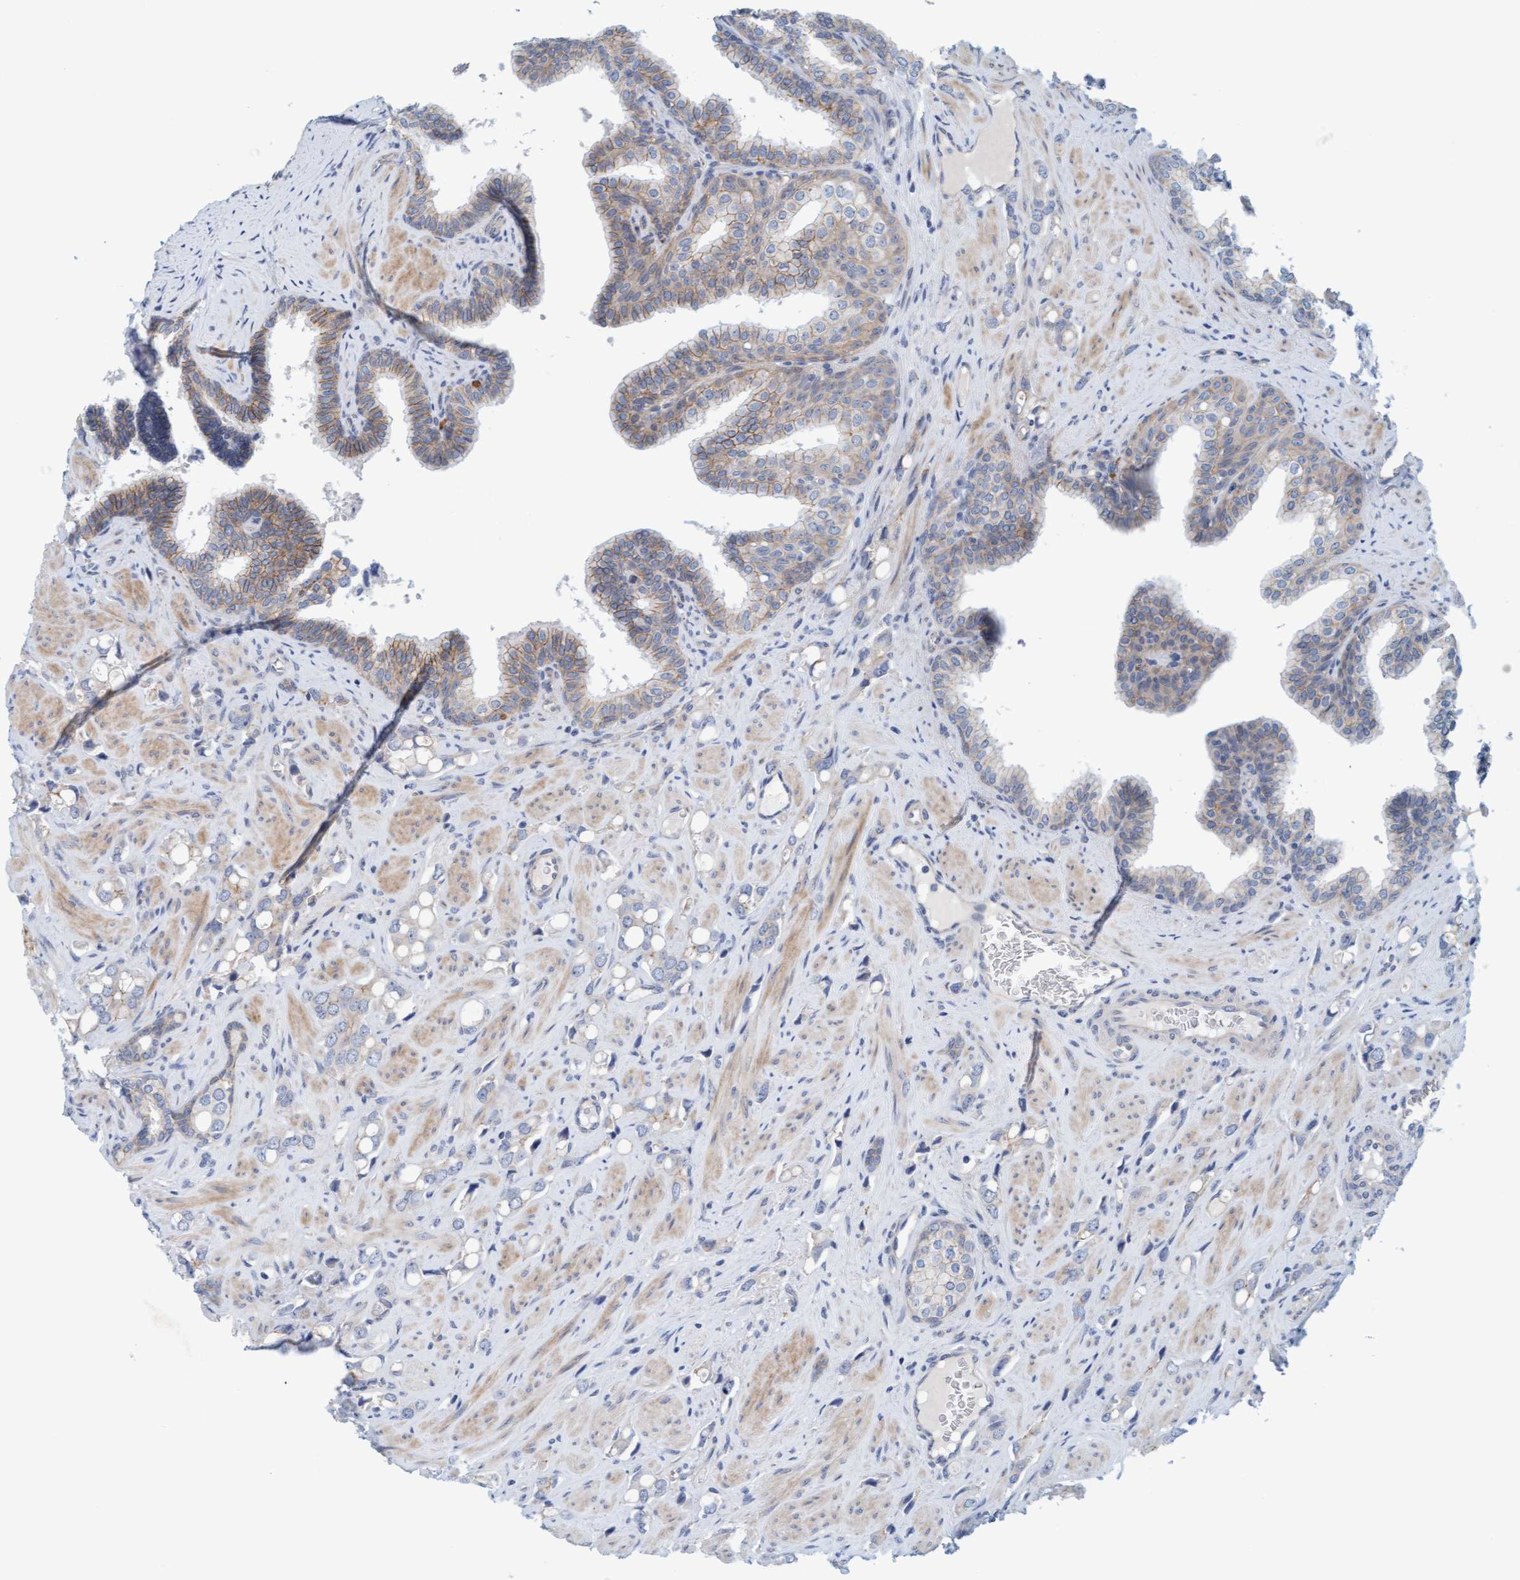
{"staining": {"intensity": "weak", "quantity": "<25%", "location": "cytoplasmic/membranous"}, "tissue": "prostate cancer", "cell_type": "Tumor cells", "image_type": "cancer", "snomed": [{"axis": "morphology", "description": "Adenocarcinoma, High grade"}, {"axis": "topography", "description": "Prostate"}], "caption": "There is no significant positivity in tumor cells of adenocarcinoma (high-grade) (prostate). (Brightfield microscopy of DAB (3,3'-diaminobenzidine) immunohistochemistry (IHC) at high magnification).", "gene": "KRBA2", "patient": {"sex": "male", "age": 52}}